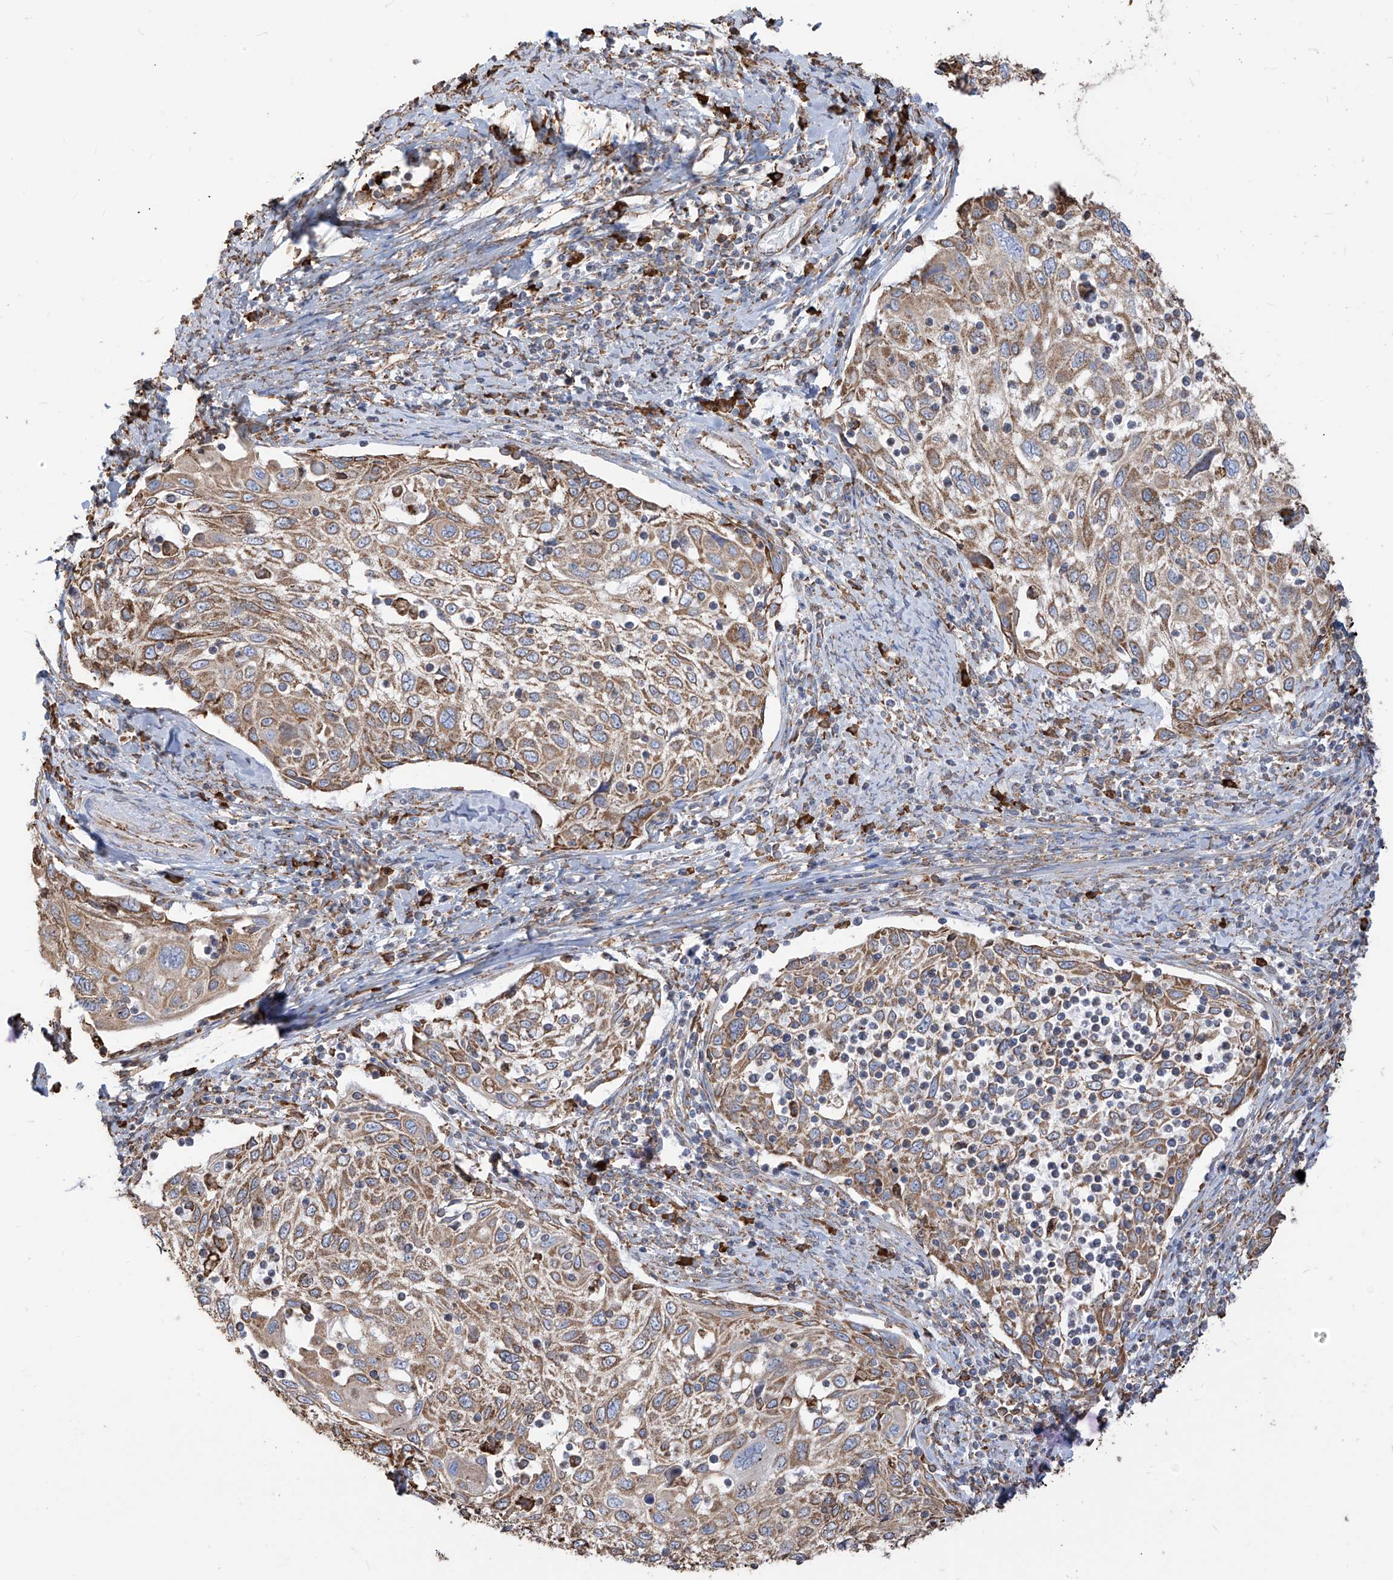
{"staining": {"intensity": "moderate", "quantity": "25%-75%", "location": "cytoplasmic/membranous"}, "tissue": "cervical cancer", "cell_type": "Tumor cells", "image_type": "cancer", "snomed": [{"axis": "morphology", "description": "Squamous cell carcinoma, NOS"}, {"axis": "topography", "description": "Cervix"}], "caption": "Immunohistochemical staining of cervical cancer (squamous cell carcinoma) reveals medium levels of moderate cytoplasmic/membranous protein staining in about 25%-75% of tumor cells. The protein is stained brown, and the nuclei are stained in blue (DAB IHC with brightfield microscopy, high magnification).", "gene": "PDIA6", "patient": {"sex": "female", "age": 70}}